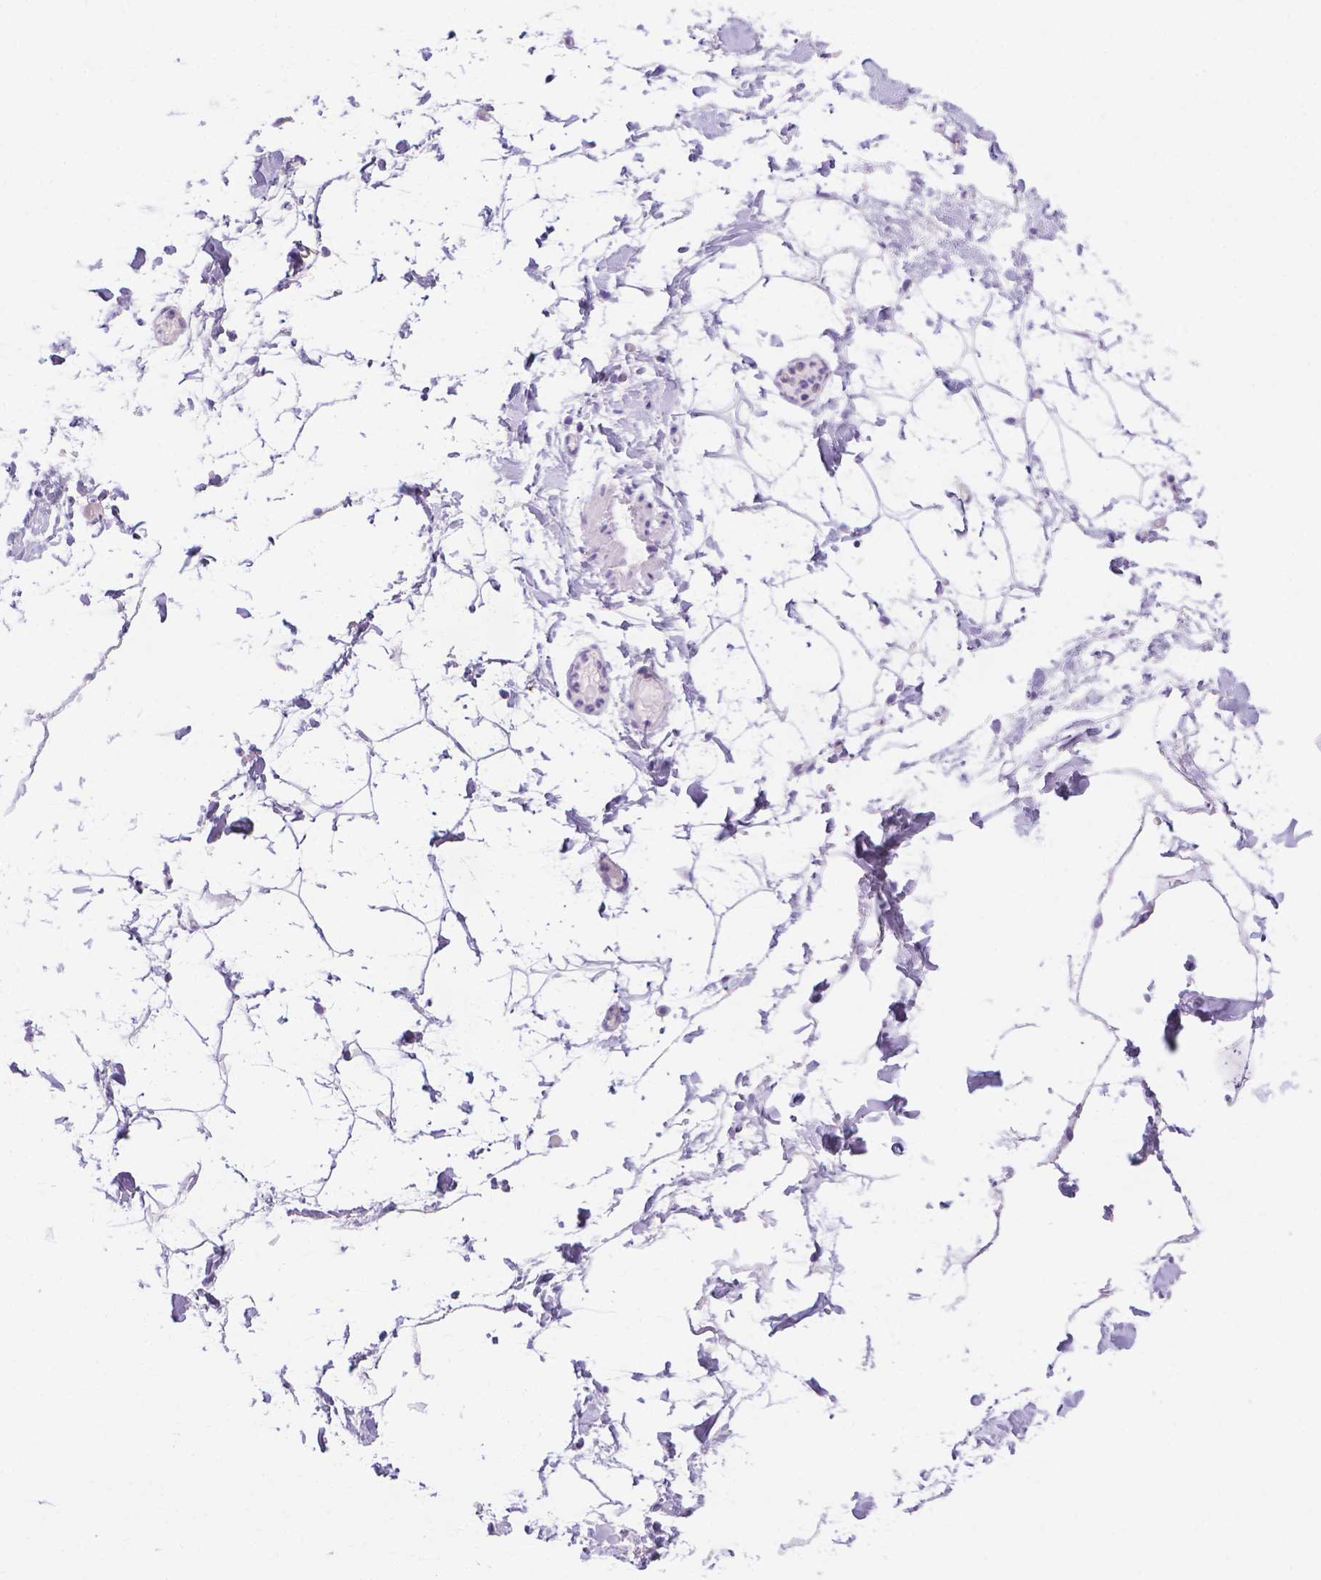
{"staining": {"intensity": "negative", "quantity": "none", "location": "none"}, "tissue": "adipose tissue", "cell_type": "Adipocytes", "image_type": "normal", "snomed": [{"axis": "morphology", "description": "Normal tissue, NOS"}, {"axis": "topography", "description": "Gallbladder"}, {"axis": "topography", "description": "Peripheral nerve tissue"}], "caption": "This is a histopathology image of immunohistochemistry staining of unremarkable adipose tissue, which shows no staining in adipocytes.", "gene": "MLN", "patient": {"sex": "female", "age": 45}}